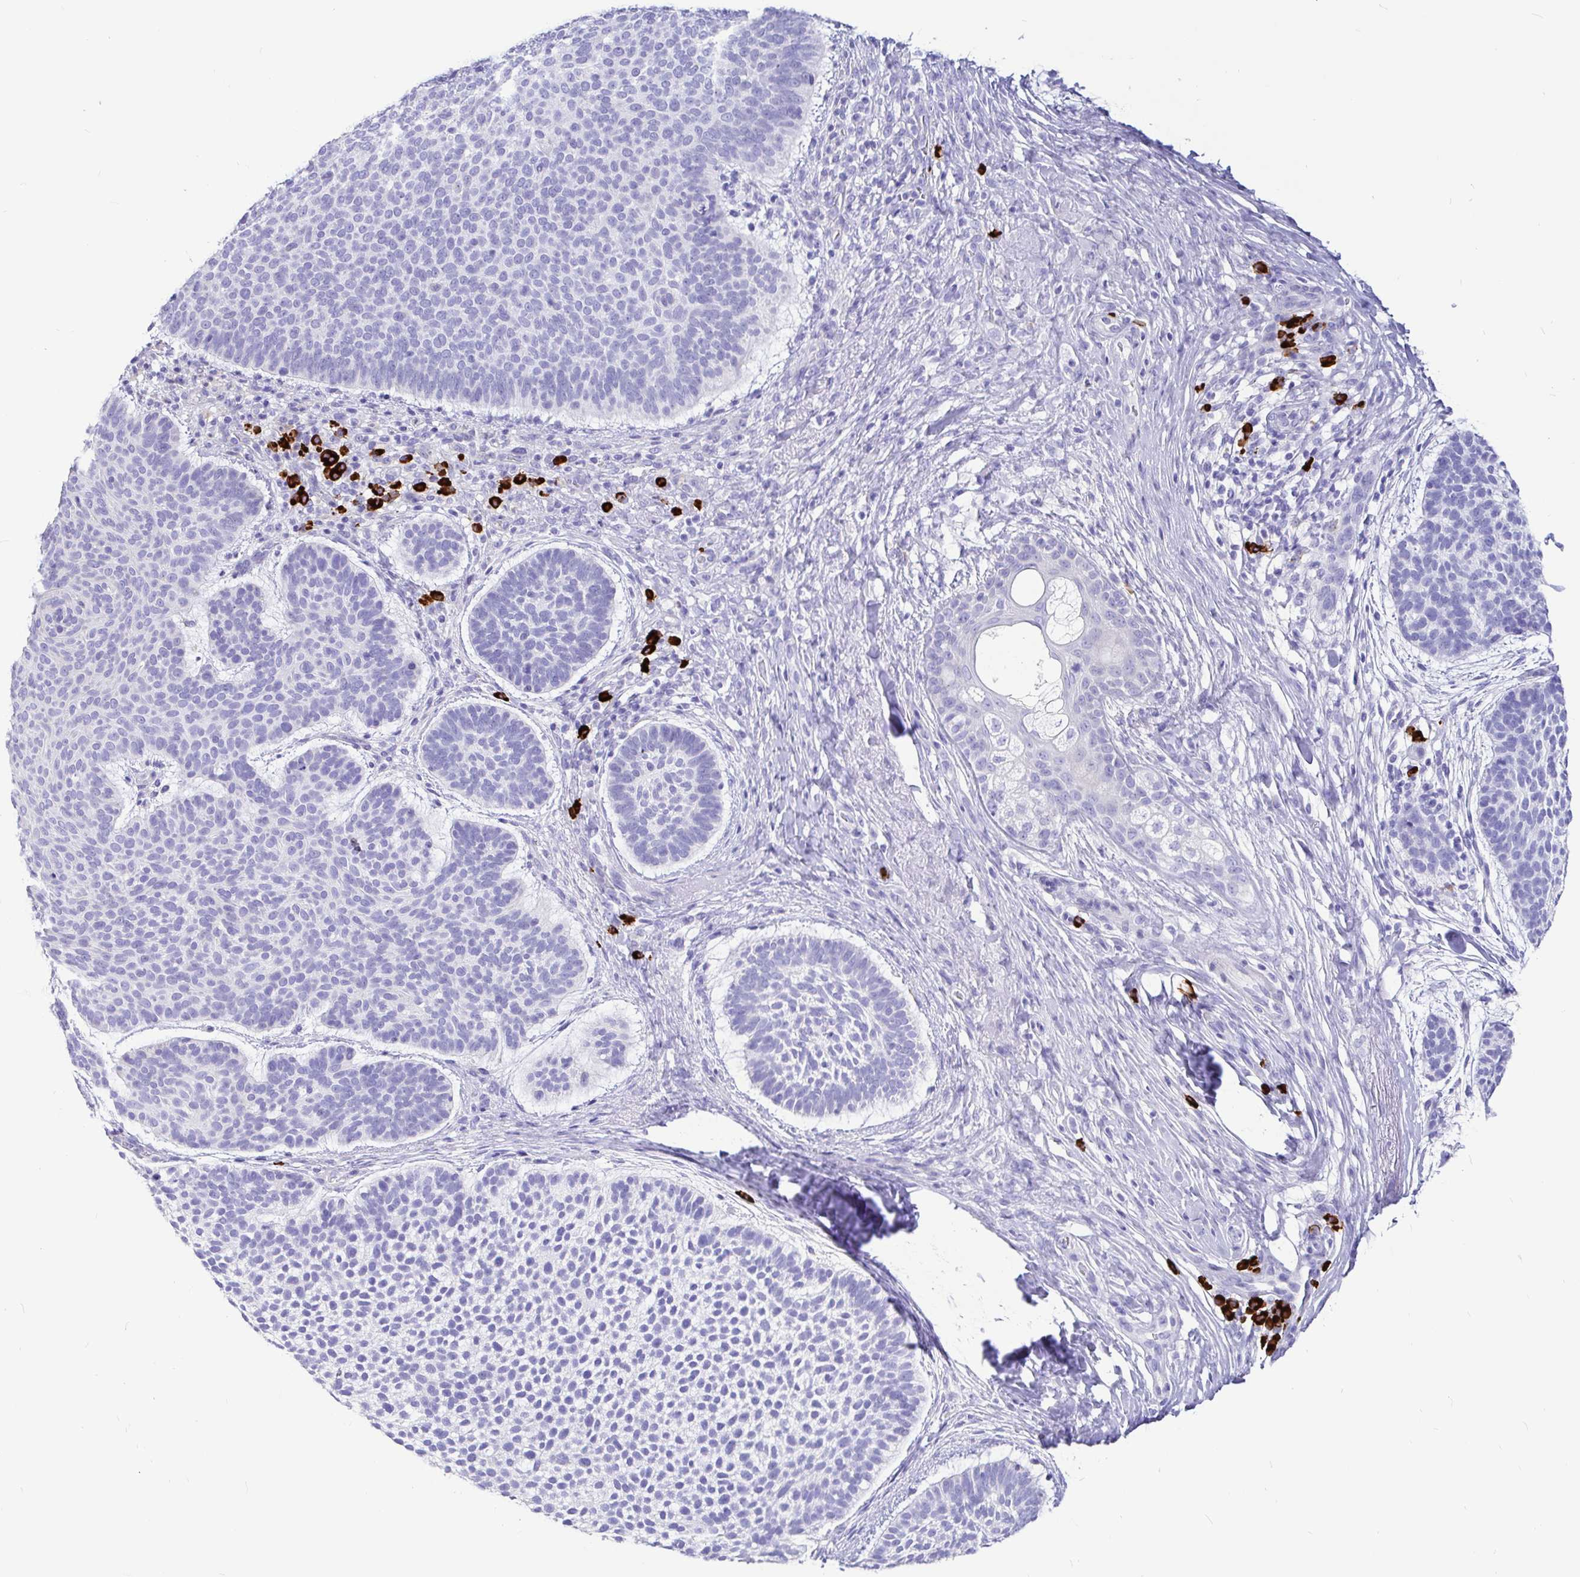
{"staining": {"intensity": "negative", "quantity": "none", "location": "none"}, "tissue": "skin cancer", "cell_type": "Tumor cells", "image_type": "cancer", "snomed": [{"axis": "morphology", "description": "Basal cell carcinoma"}, {"axis": "topography", "description": "Skin"}, {"axis": "topography", "description": "Skin of face"}], "caption": "An IHC micrograph of basal cell carcinoma (skin) is shown. There is no staining in tumor cells of basal cell carcinoma (skin). (DAB immunohistochemistry visualized using brightfield microscopy, high magnification).", "gene": "CCDC62", "patient": {"sex": "male", "age": 73}}